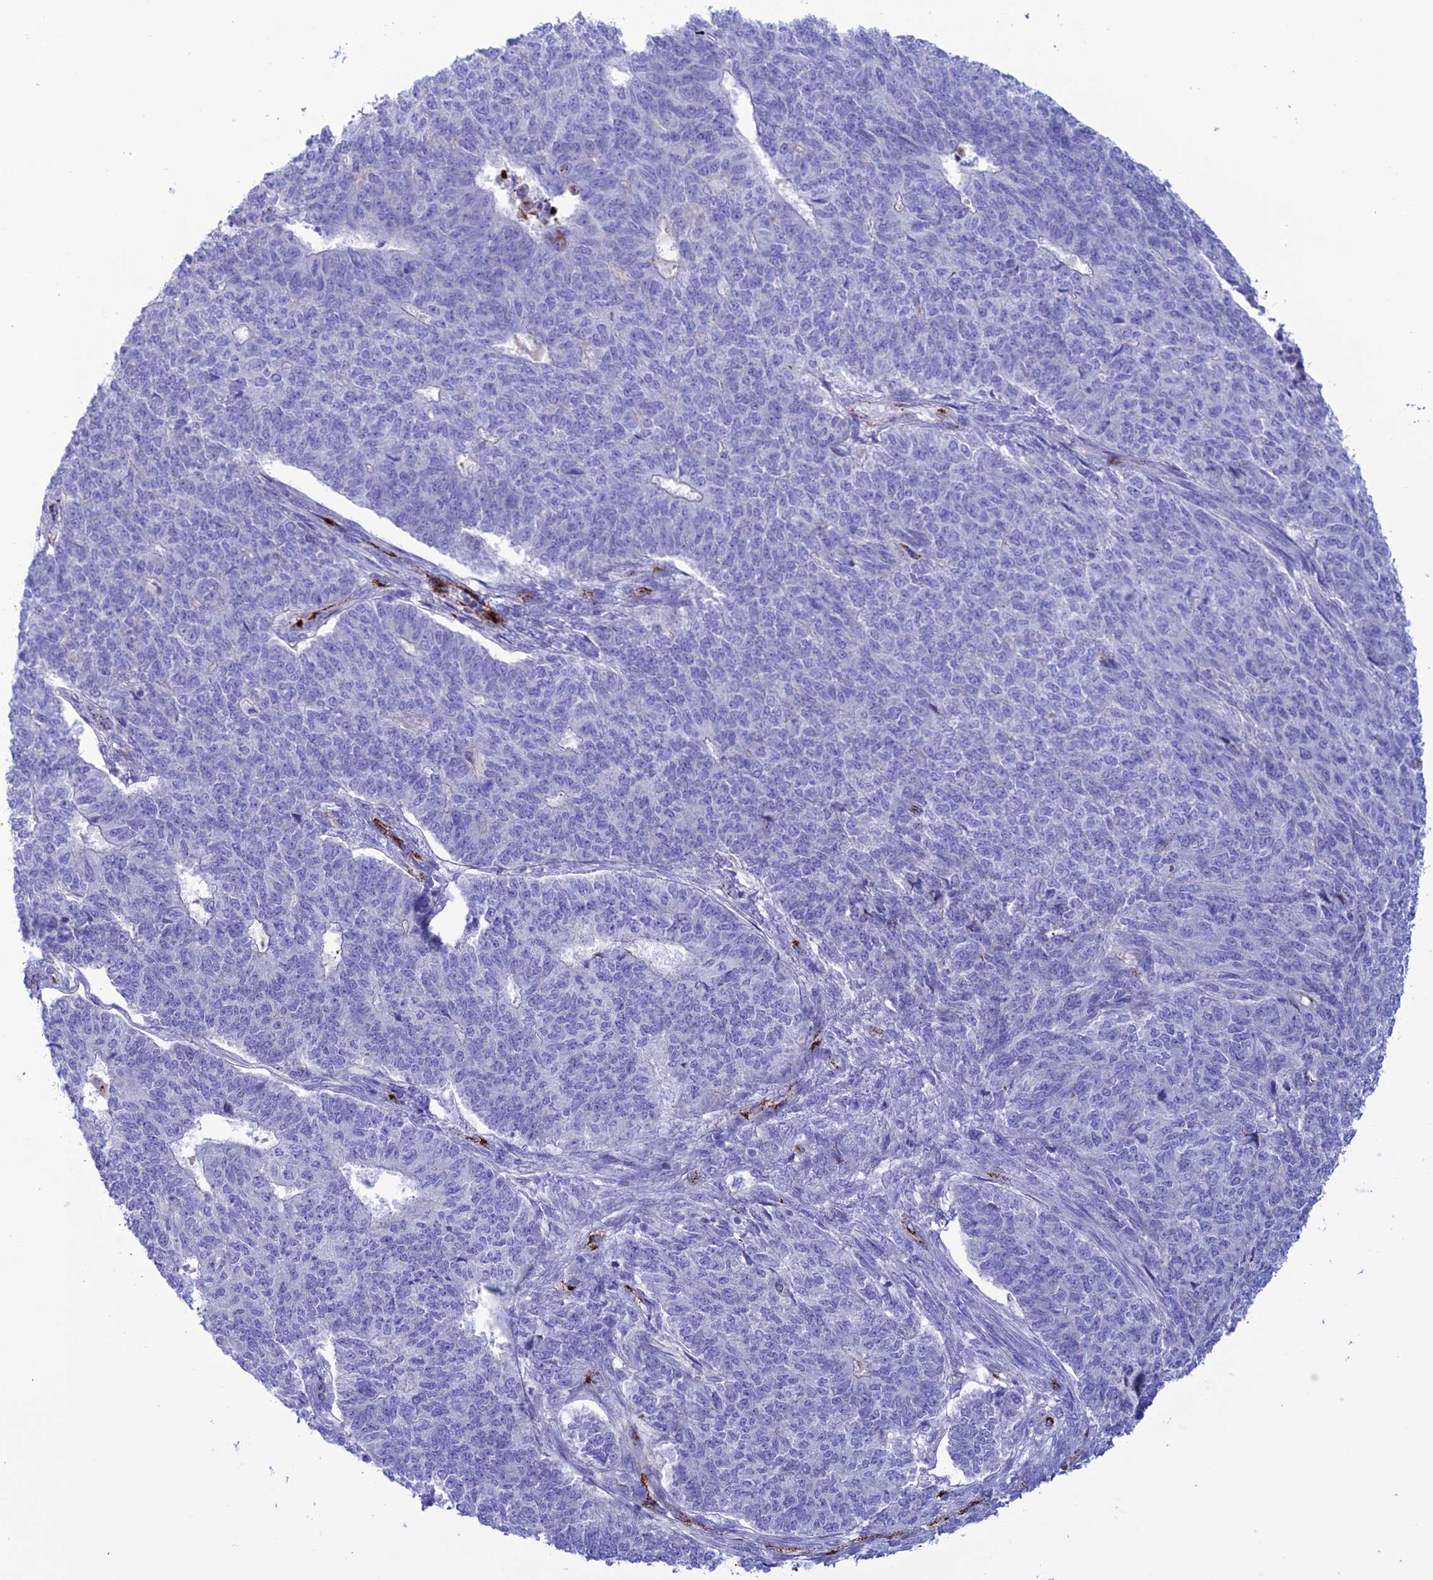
{"staining": {"intensity": "negative", "quantity": "none", "location": "none"}, "tissue": "endometrial cancer", "cell_type": "Tumor cells", "image_type": "cancer", "snomed": [{"axis": "morphology", "description": "Adenocarcinoma, NOS"}, {"axis": "topography", "description": "Endometrium"}], "caption": "The histopathology image shows no significant expression in tumor cells of endometrial cancer (adenocarcinoma).", "gene": "CDC42EP5", "patient": {"sex": "female", "age": 32}}